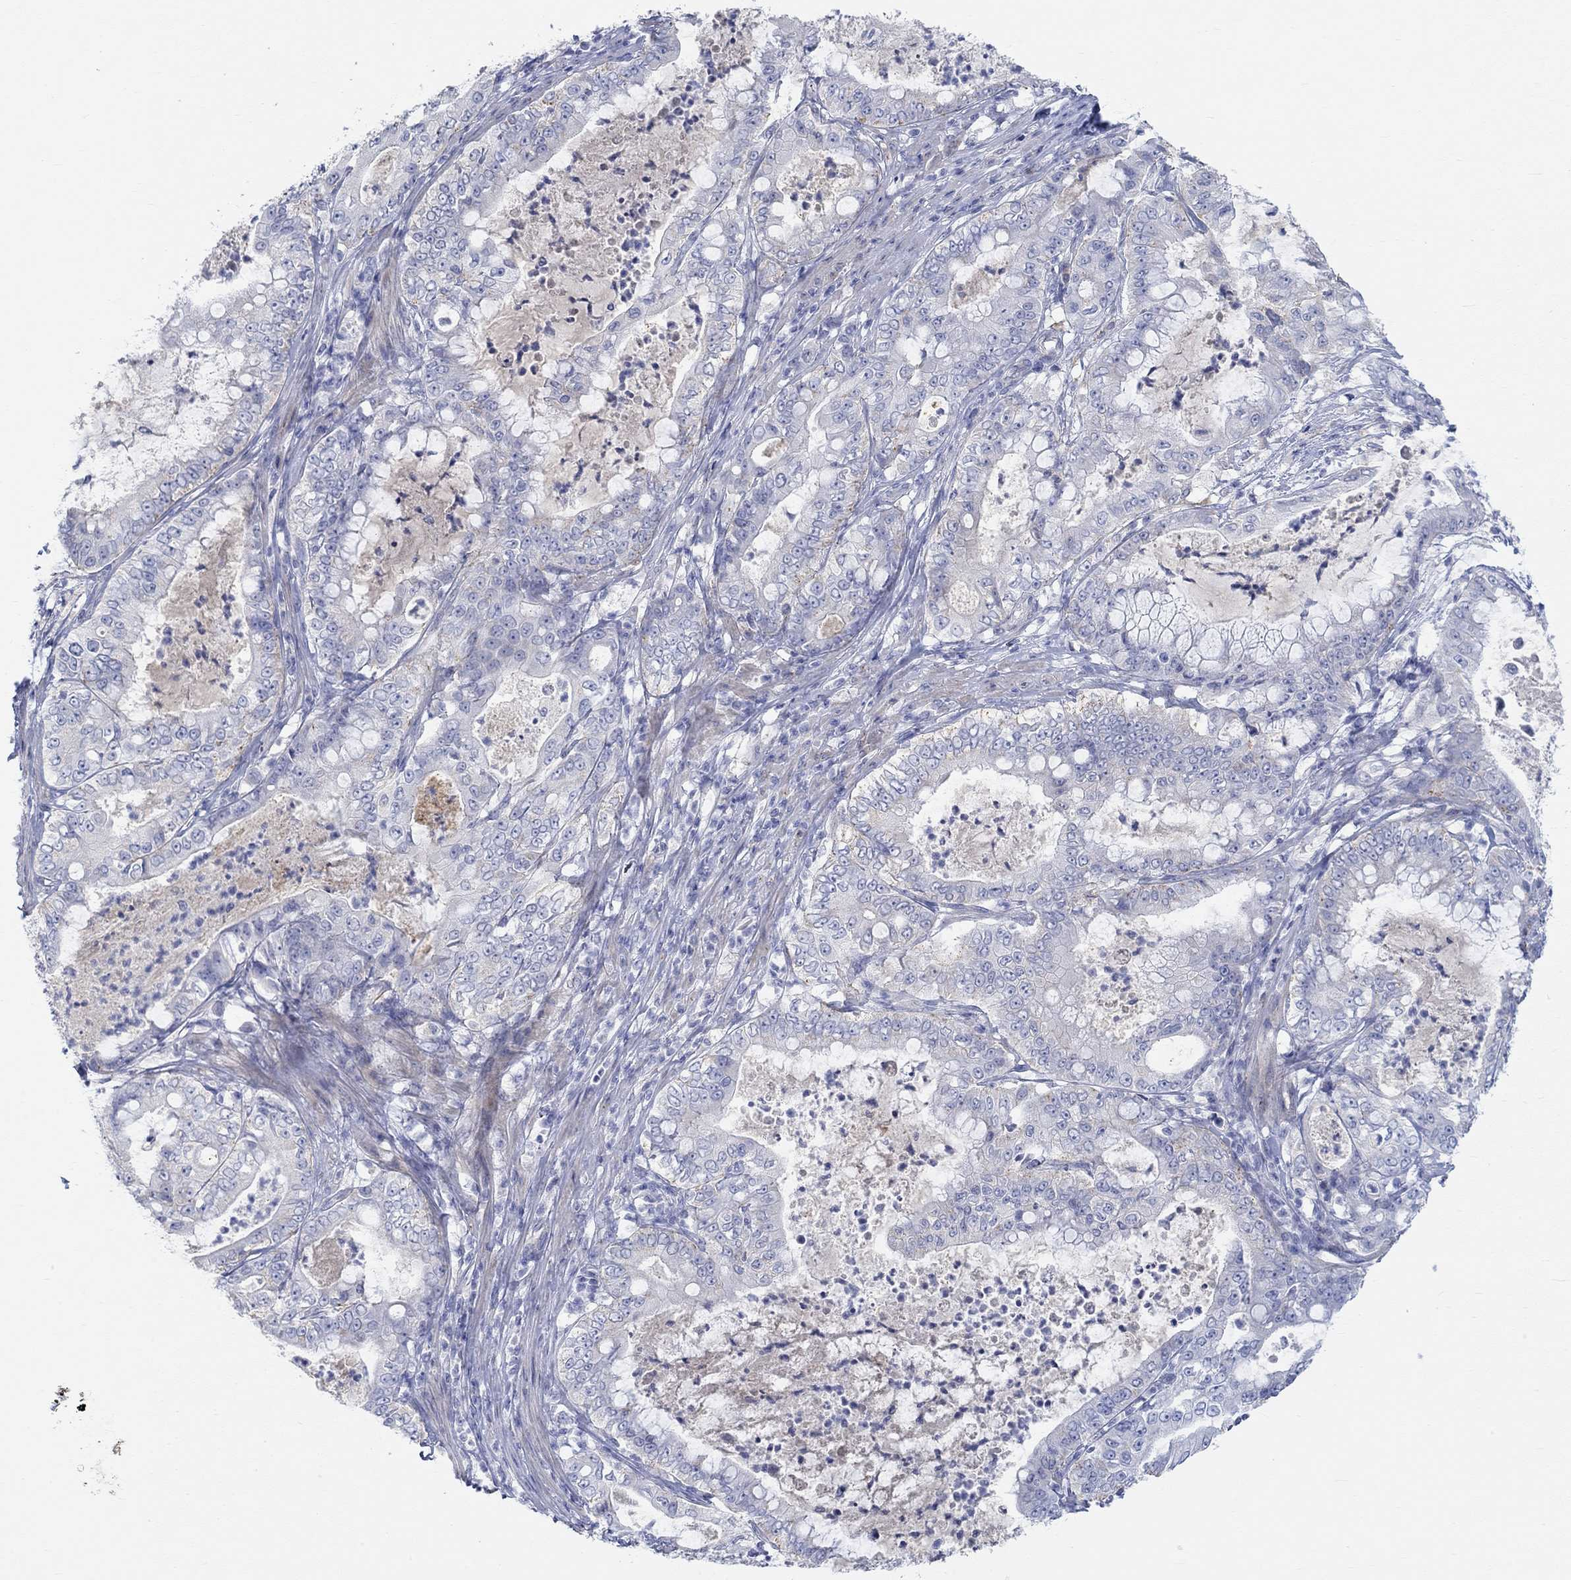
{"staining": {"intensity": "negative", "quantity": "none", "location": "none"}, "tissue": "pancreatic cancer", "cell_type": "Tumor cells", "image_type": "cancer", "snomed": [{"axis": "morphology", "description": "Adenocarcinoma, NOS"}, {"axis": "topography", "description": "Pancreas"}], "caption": "DAB (3,3'-diaminobenzidine) immunohistochemical staining of pancreatic cancer displays no significant expression in tumor cells.", "gene": "NAV3", "patient": {"sex": "male", "age": 71}}